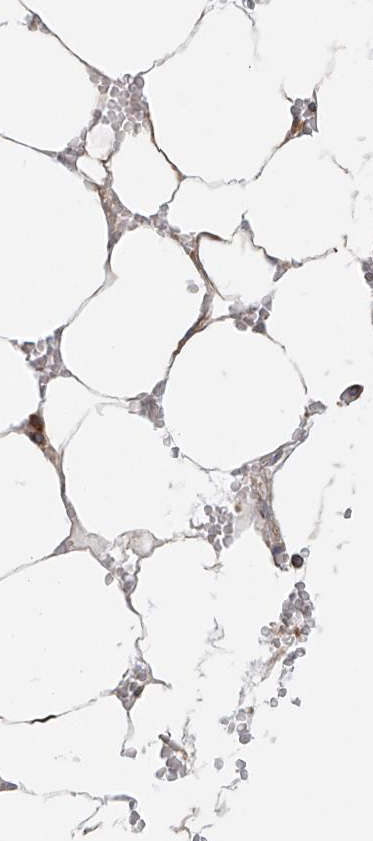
{"staining": {"intensity": "moderate", "quantity": "25%-75%", "location": "cytoplasmic/membranous"}, "tissue": "bone marrow", "cell_type": "Hematopoietic cells", "image_type": "normal", "snomed": [{"axis": "morphology", "description": "Normal tissue, NOS"}, {"axis": "topography", "description": "Bone marrow"}], "caption": "IHC staining of normal bone marrow, which demonstrates medium levels of moderate cytoplasmic/membranous expression in about 25%-75% of hematopoietic cells indicating moderate cytoplasmic/membranous protein expression. The staining was performed using DAB (3,3'-diaminobenzidine) (brown) for protein detection and nuclei were counterstained in hematoxylin (blue).", "gene": "DHRS7", "patient": {"sex": "male", "age": 70}}